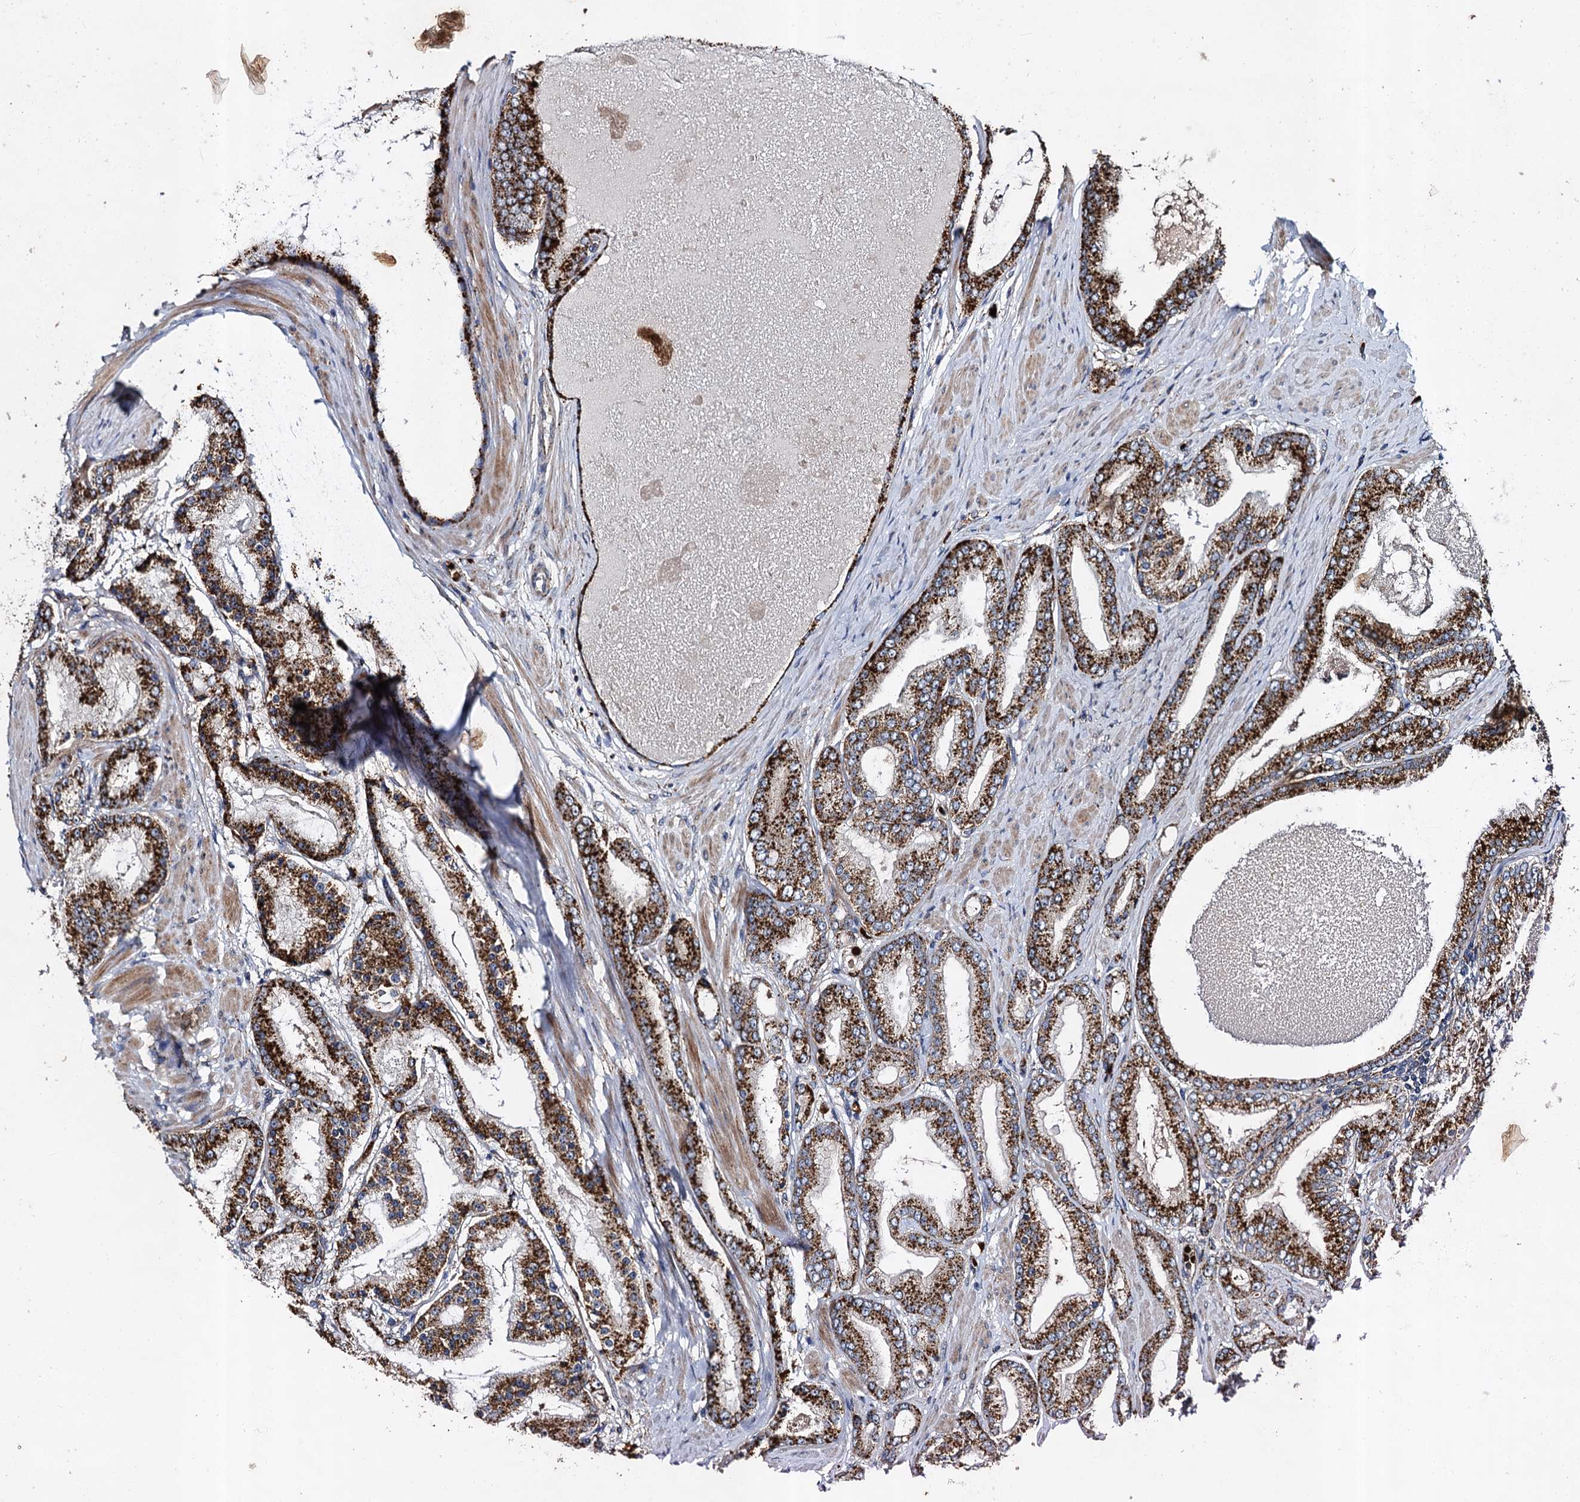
{"staining": {"intensity": "strong", "quantity": ">75%", "location": "cytoplasmic/membranous"}, "tissue": "prostate cancer", "cell_type": "Tumor cells", "image_type": "cancer", "snomed": [{"axis": "morphology", "description": "Adenocarcinoma, High grade"}, {"axis": "topography", "description": "Prostate"}], "caption": "A photomicrograph of human prostate cancer (high-grade adenocarcinoma) stained for a protein shows strong cytoplasmic/membranous brown staining in tumor cells.", "gene": "GBA1", "patient": {"sex": "male", "age": 59}}